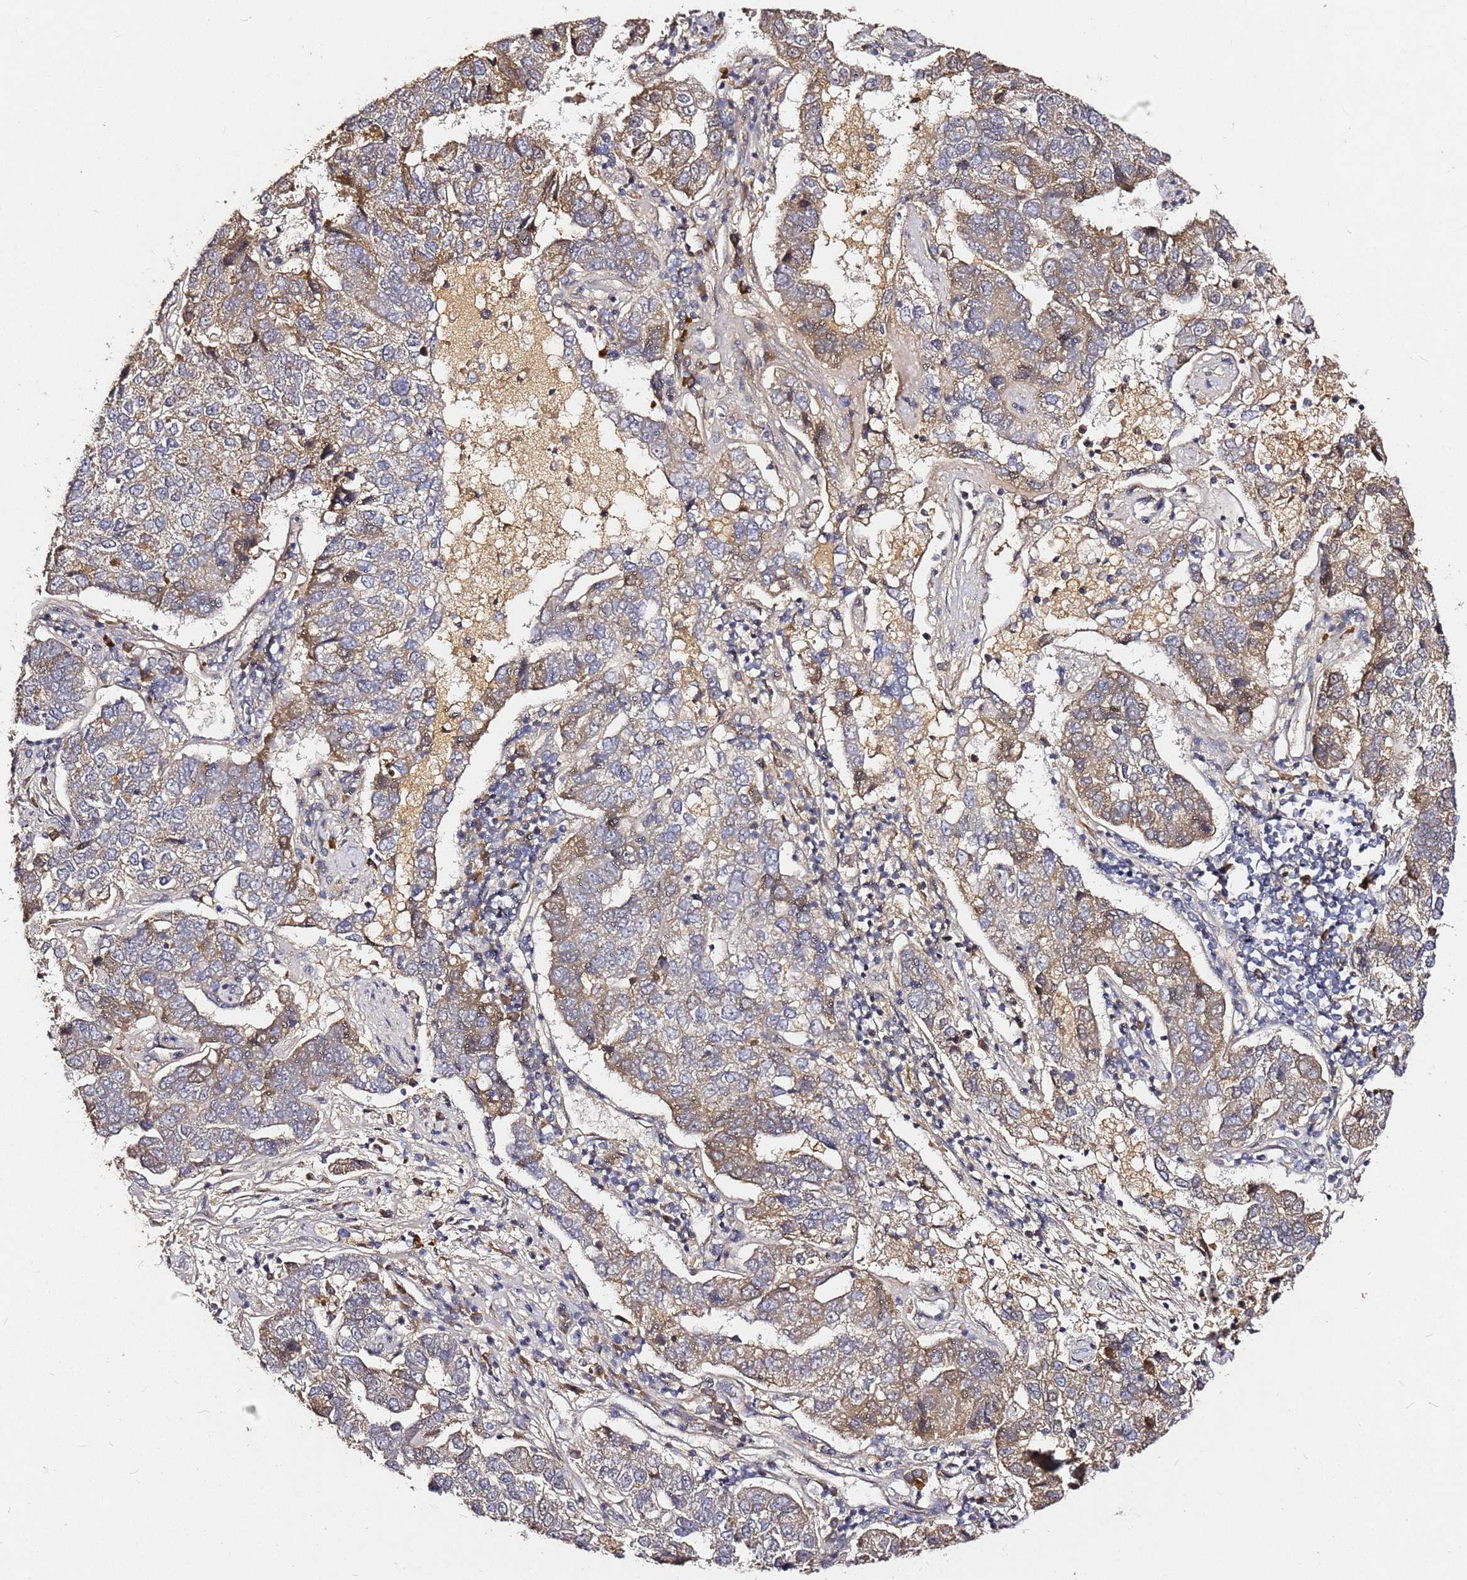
{"staining": {"intensity": "moderate", "quantity": "<25%", "location": "cytoplasmic/membranous"}, "tissue": "pancreatic cancer", "cell_type": "Tumor cells", "image_type": "cancer", "snomed": [{"axis": "morphology", "description": "Adenocarcinoma, NOS"}, {"axis": "topography", "description": "Pancreas"}], "caption": "Adenocarcinoma (pancreatic) stained with a protein marker exhibits moderate staining in tumor cells.", "gene": "C6orf136", "patient": {"sex": "female", "age": 61}}